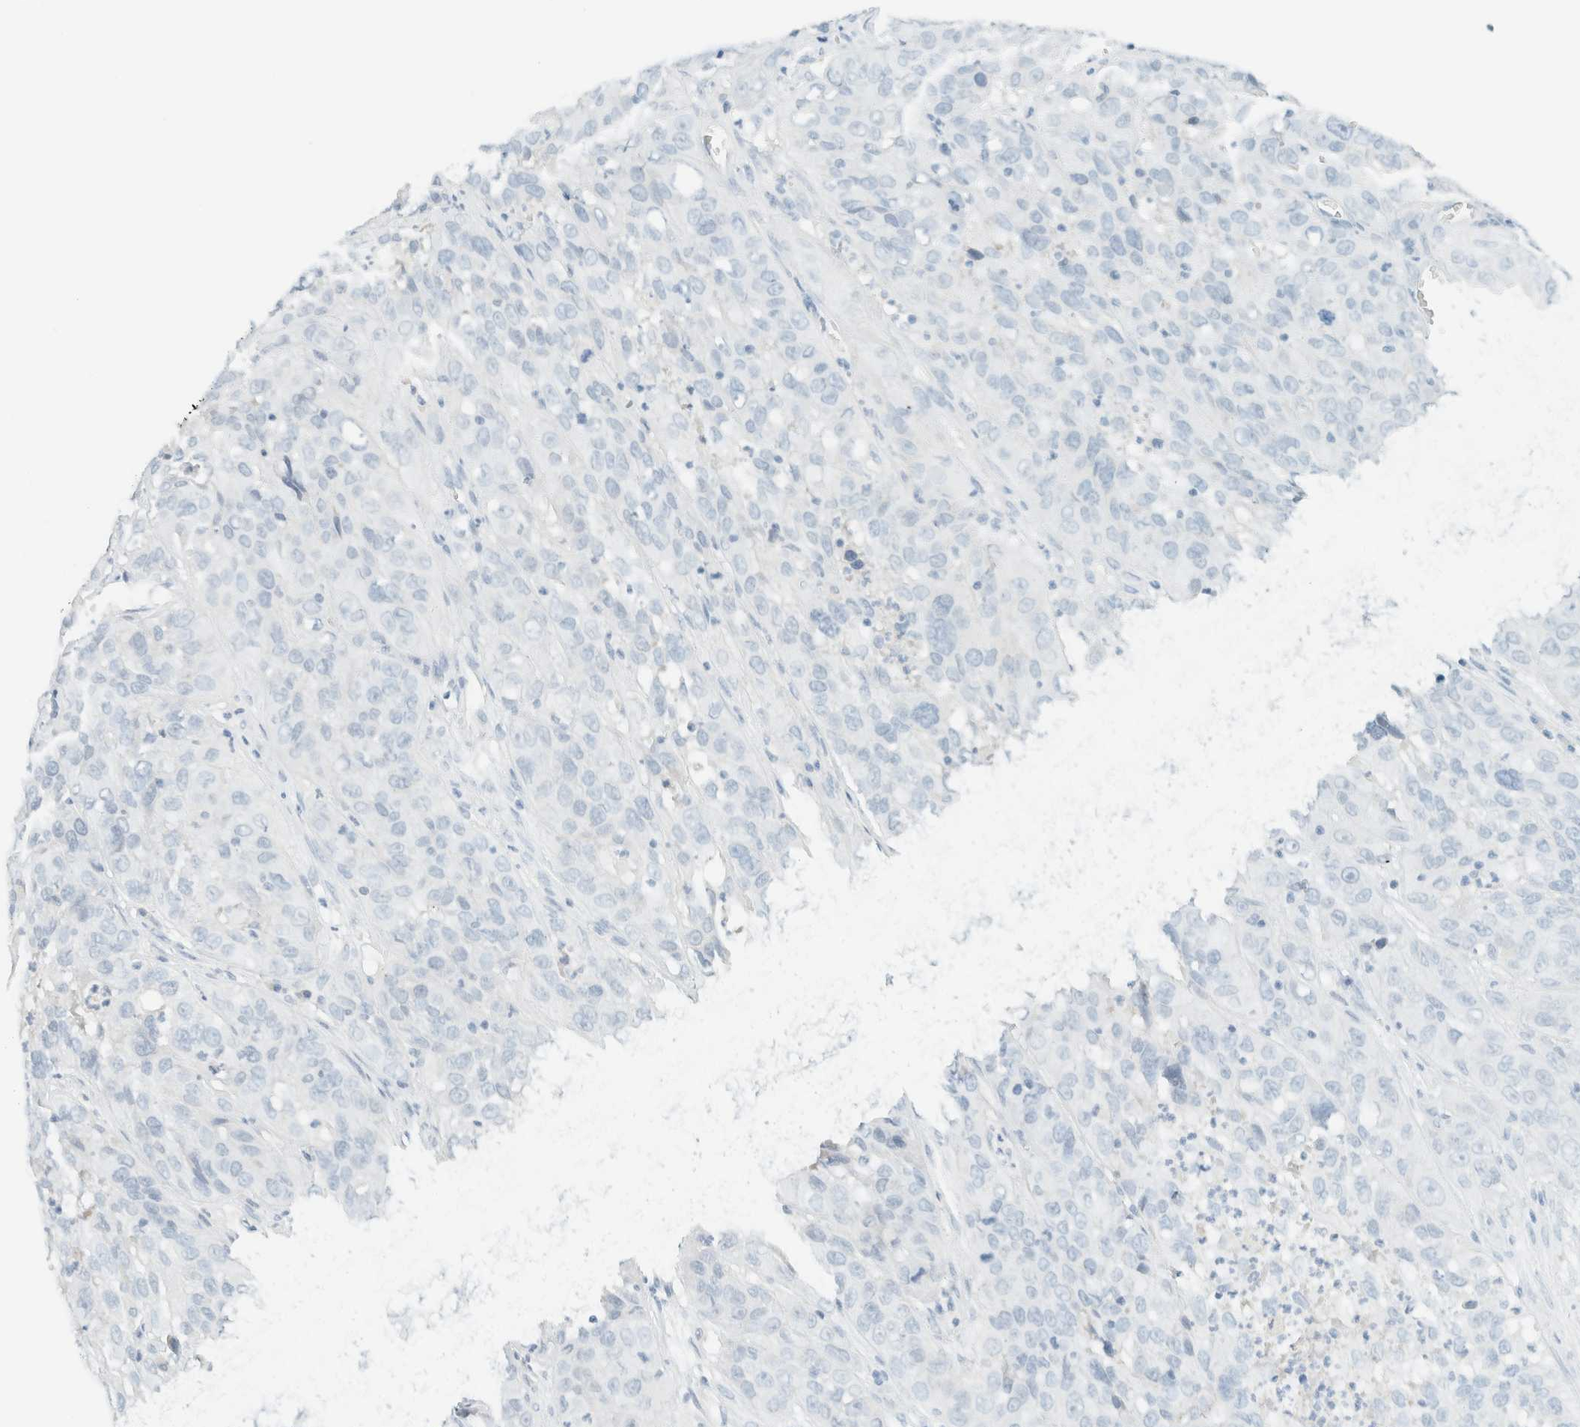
{"staining": {"intensity": "negative", "quantity": "none", "location": "none"}, "tissue": "cervical cancer", "cell_type": "Tumor cells", "image_type": "cancer", "snomed": [{"axis": "morphology", "description": "Squamous cell carcinoma, NOS"}, {"axis": "topography", "description": "Cervix"}], "caption": "An IHC photomicrograph of cervical cancer is shown. There is no staining in tumor cells of cervical cancer.", "gene": "GPA33", "patient": {"sex": "female", "age": 32}}